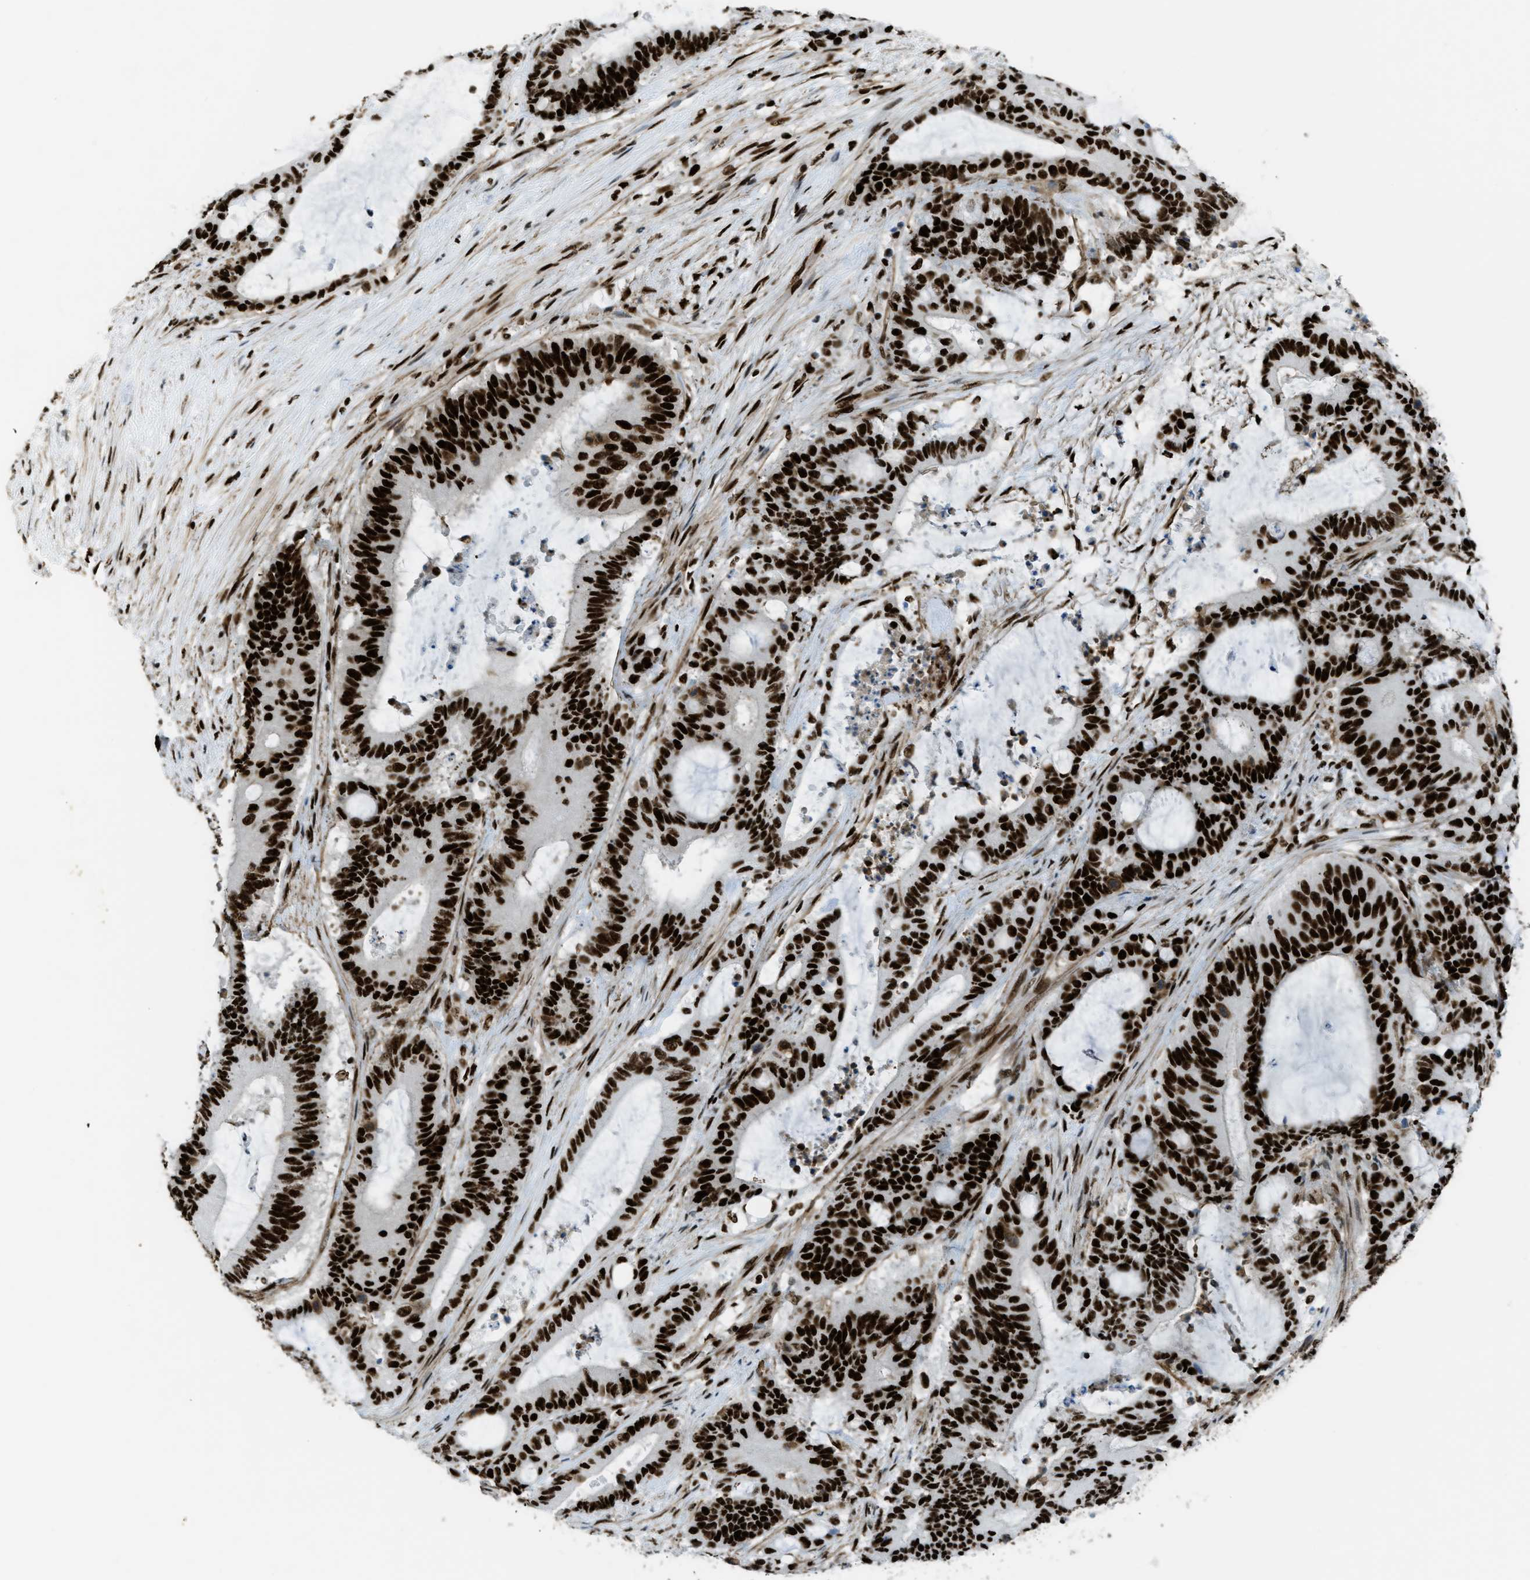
{"staining": {"intensity": "strong", "quantity": ">75%", "location": "nuclear"}, "tissue": "liver cancer", "cell_type": "Tumor cells", "image_type": "cancer", "snomed": [{"axis": "morphology", "description": "Cholangiocarcinoma"}, {"axis": "topography", "description": "Liver"}], "caption": "Immunohistochemical staining of liver cholangiocarcinoma exhibits high levels of strong nuclear expression in about >75% of tumor cells.", "gene": "ZNF207", "patient": {"sex": "female", "age": 73}}